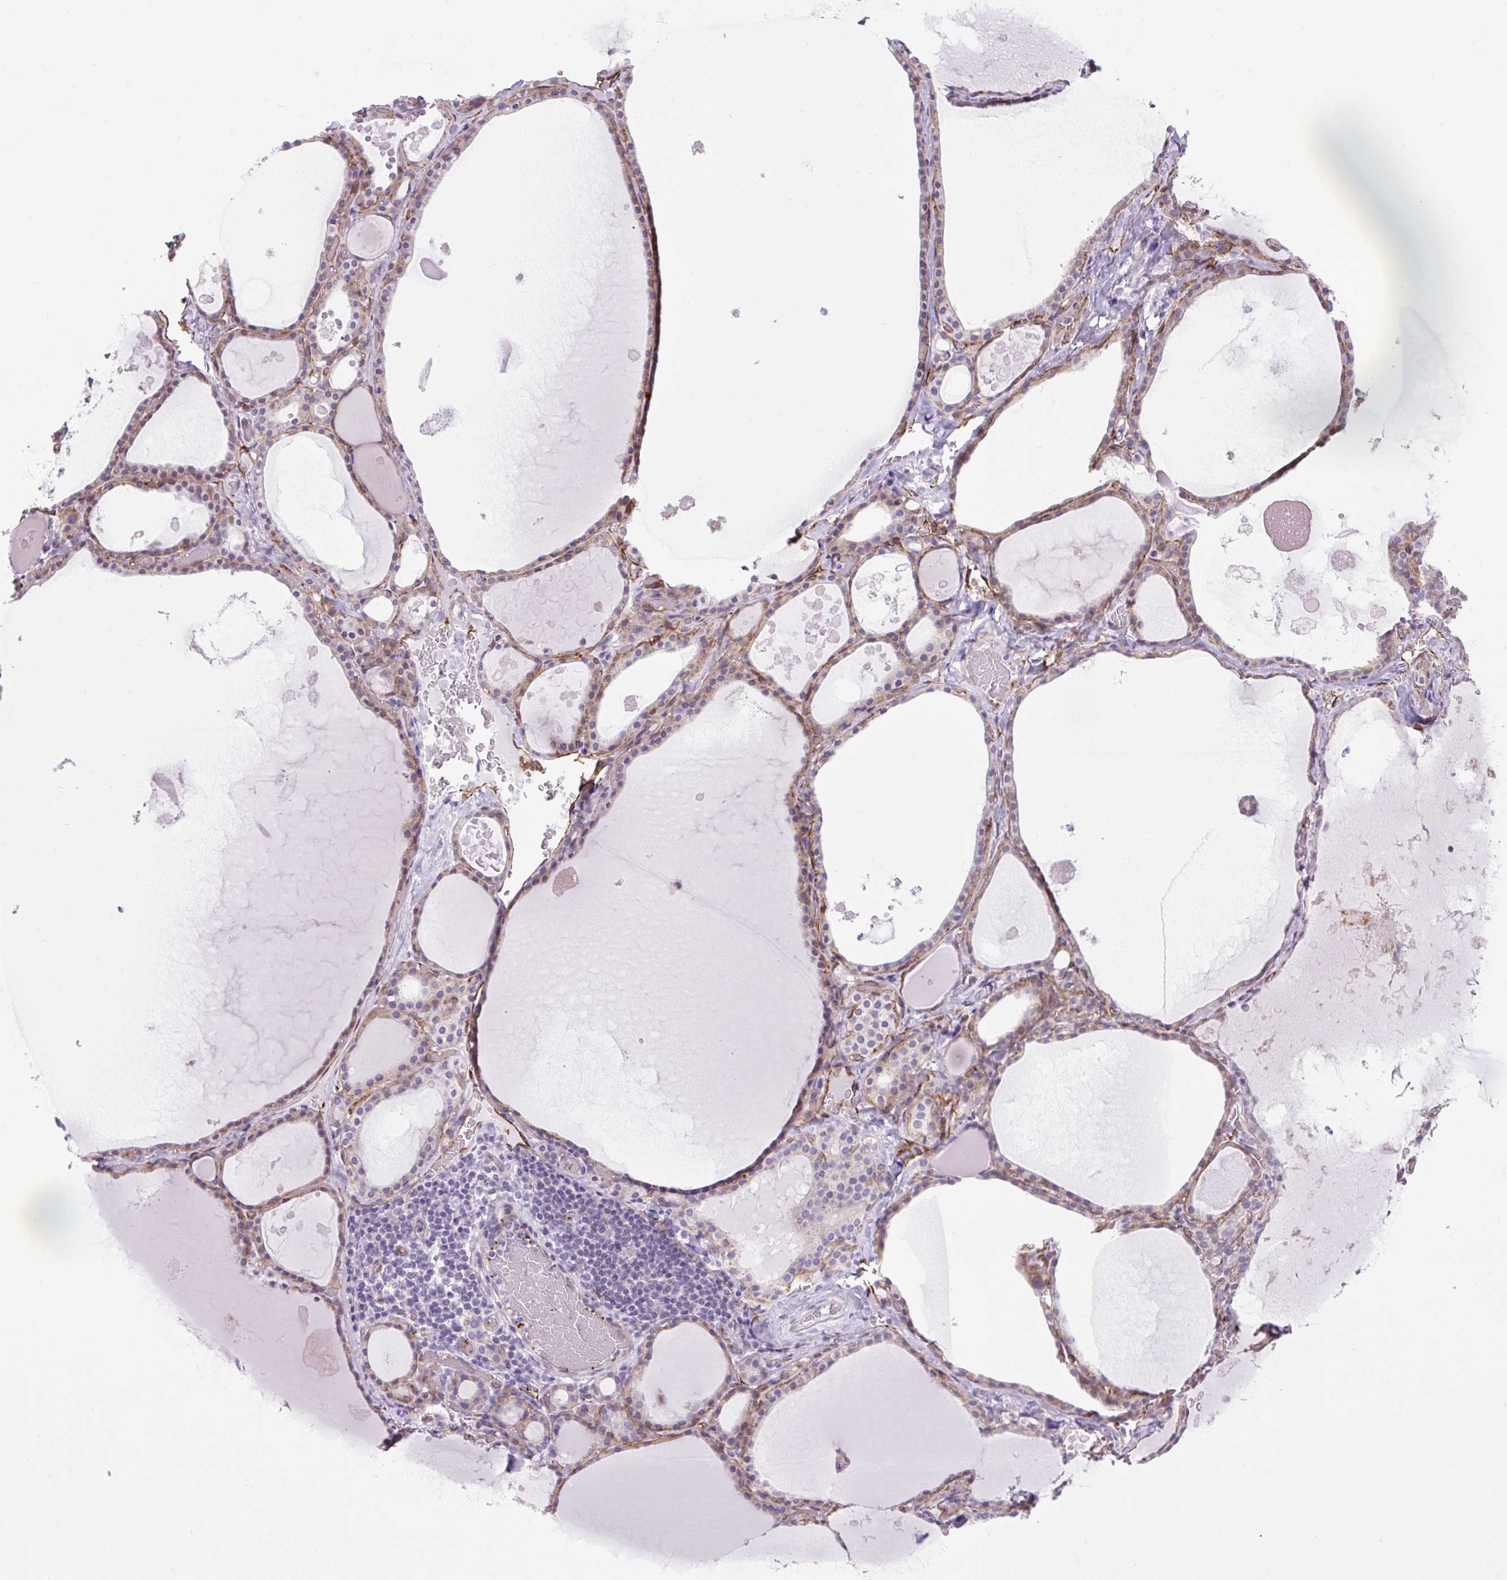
{"staining": {"intensity": "weak", "quantity": ">75%", "location": "cytoplasmic/membranous"}, "tissue": "thyroid gland", "cell_type": "Glandular cells", "image_type": "normal", "snomed": [{"axis": "morphology", "description": "Normal tissue, NOS"}, {"axis": "topography", "description": "Thyroid gland"}], "caption": "Weak cytoplasmic/membranous expression is appreciated in approximately >75% of glandular cells in benign thyroid gland.", "gene": "RNASE10", "patient": {"sex": "male", "age": 56}}